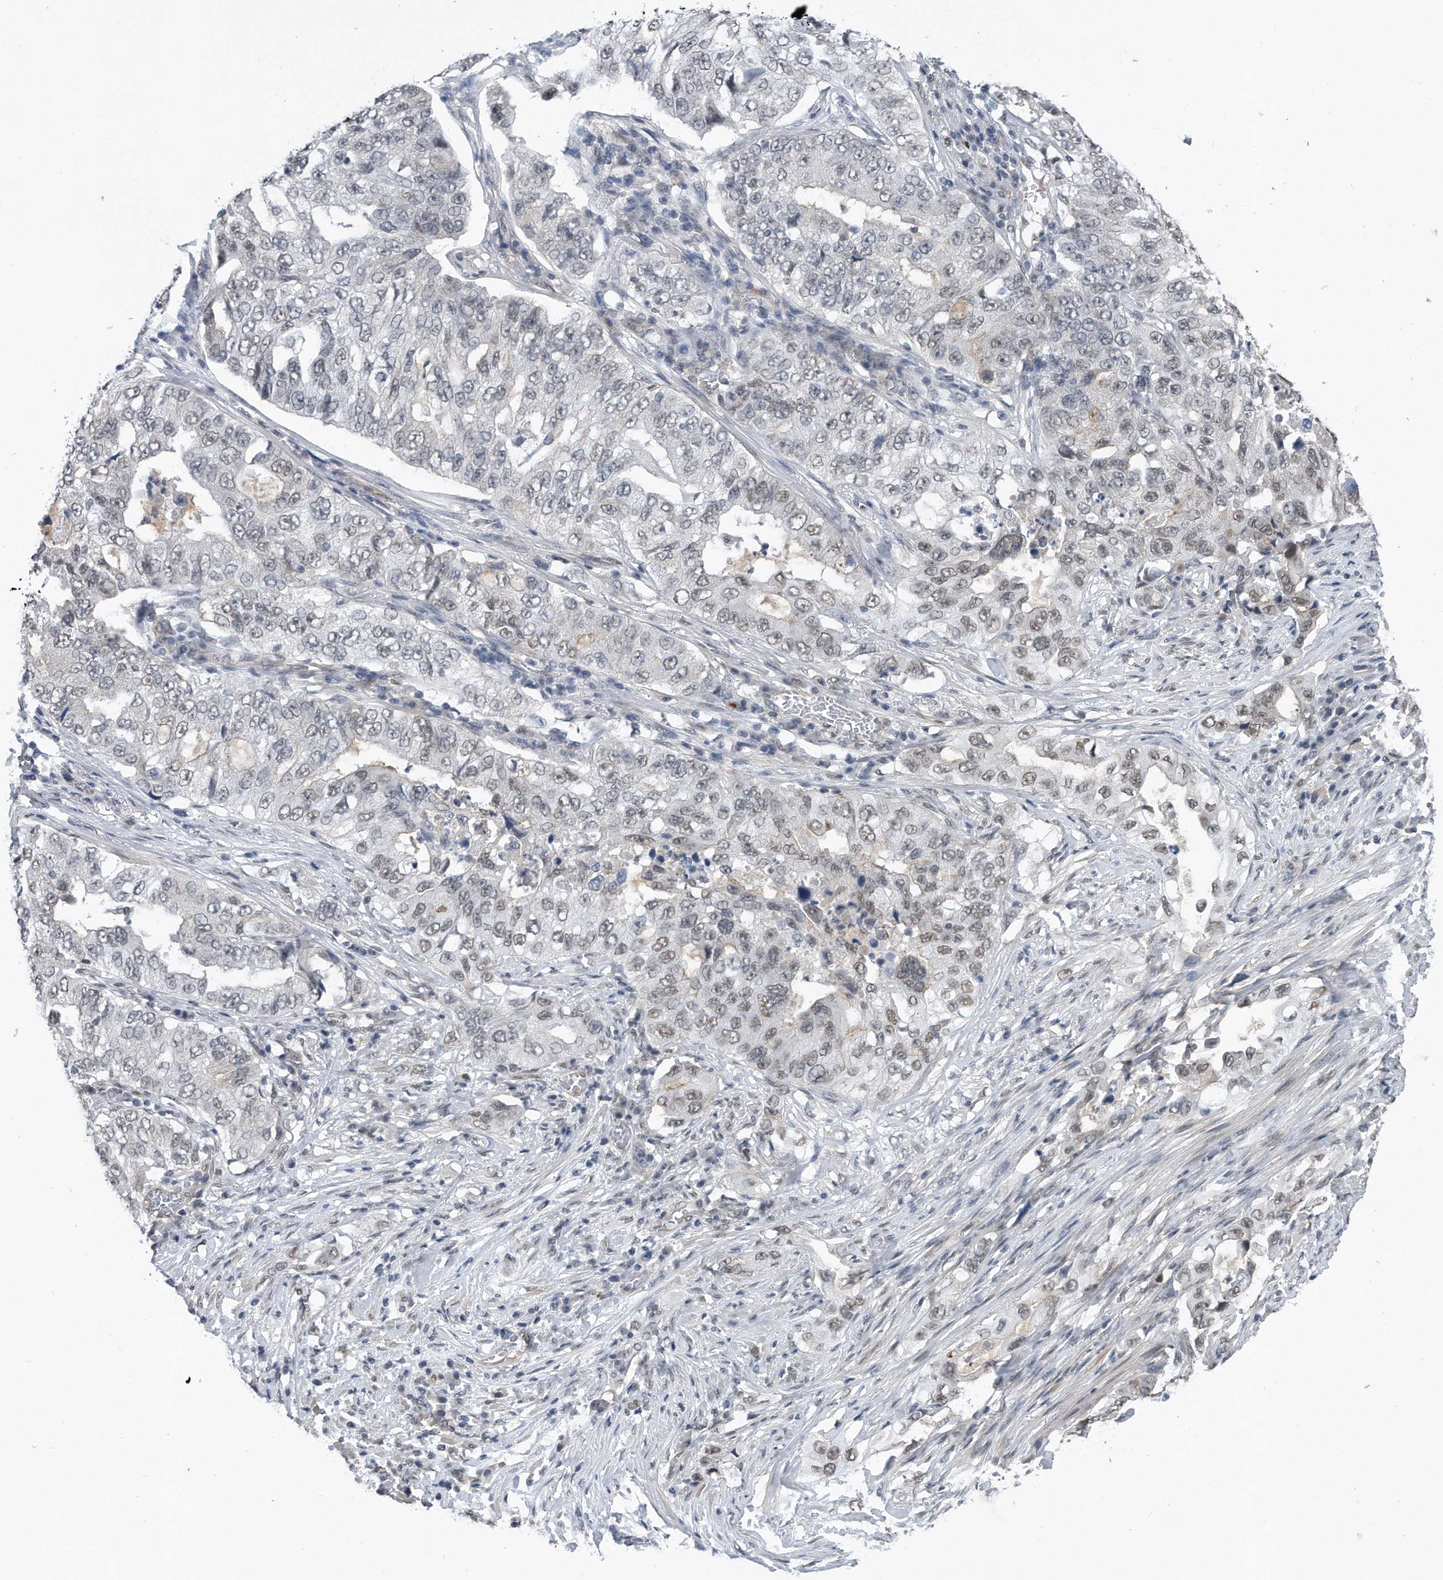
{"staining": {"intensity": "weak", "quantity": "<25%", "location": "nuclear"}, "tissue": "lung cancer", "cell_type": "Tumor cells", "image_type": "cancer", "snomed": [{"axis": "morphology", "description": "Adenocarcinoma, NOS"}, {"axis": "topography", "description": "Lung"}], "caption": "This micrograph is of adenocarcinoma (lung) stained with immunohistochemistry to label a protein in brown with the nuclei are counter-stained blue. There is no expression in tumor cells.", "gene": "TP53INP1", "patient": {"sex": "female", "age": 51}}